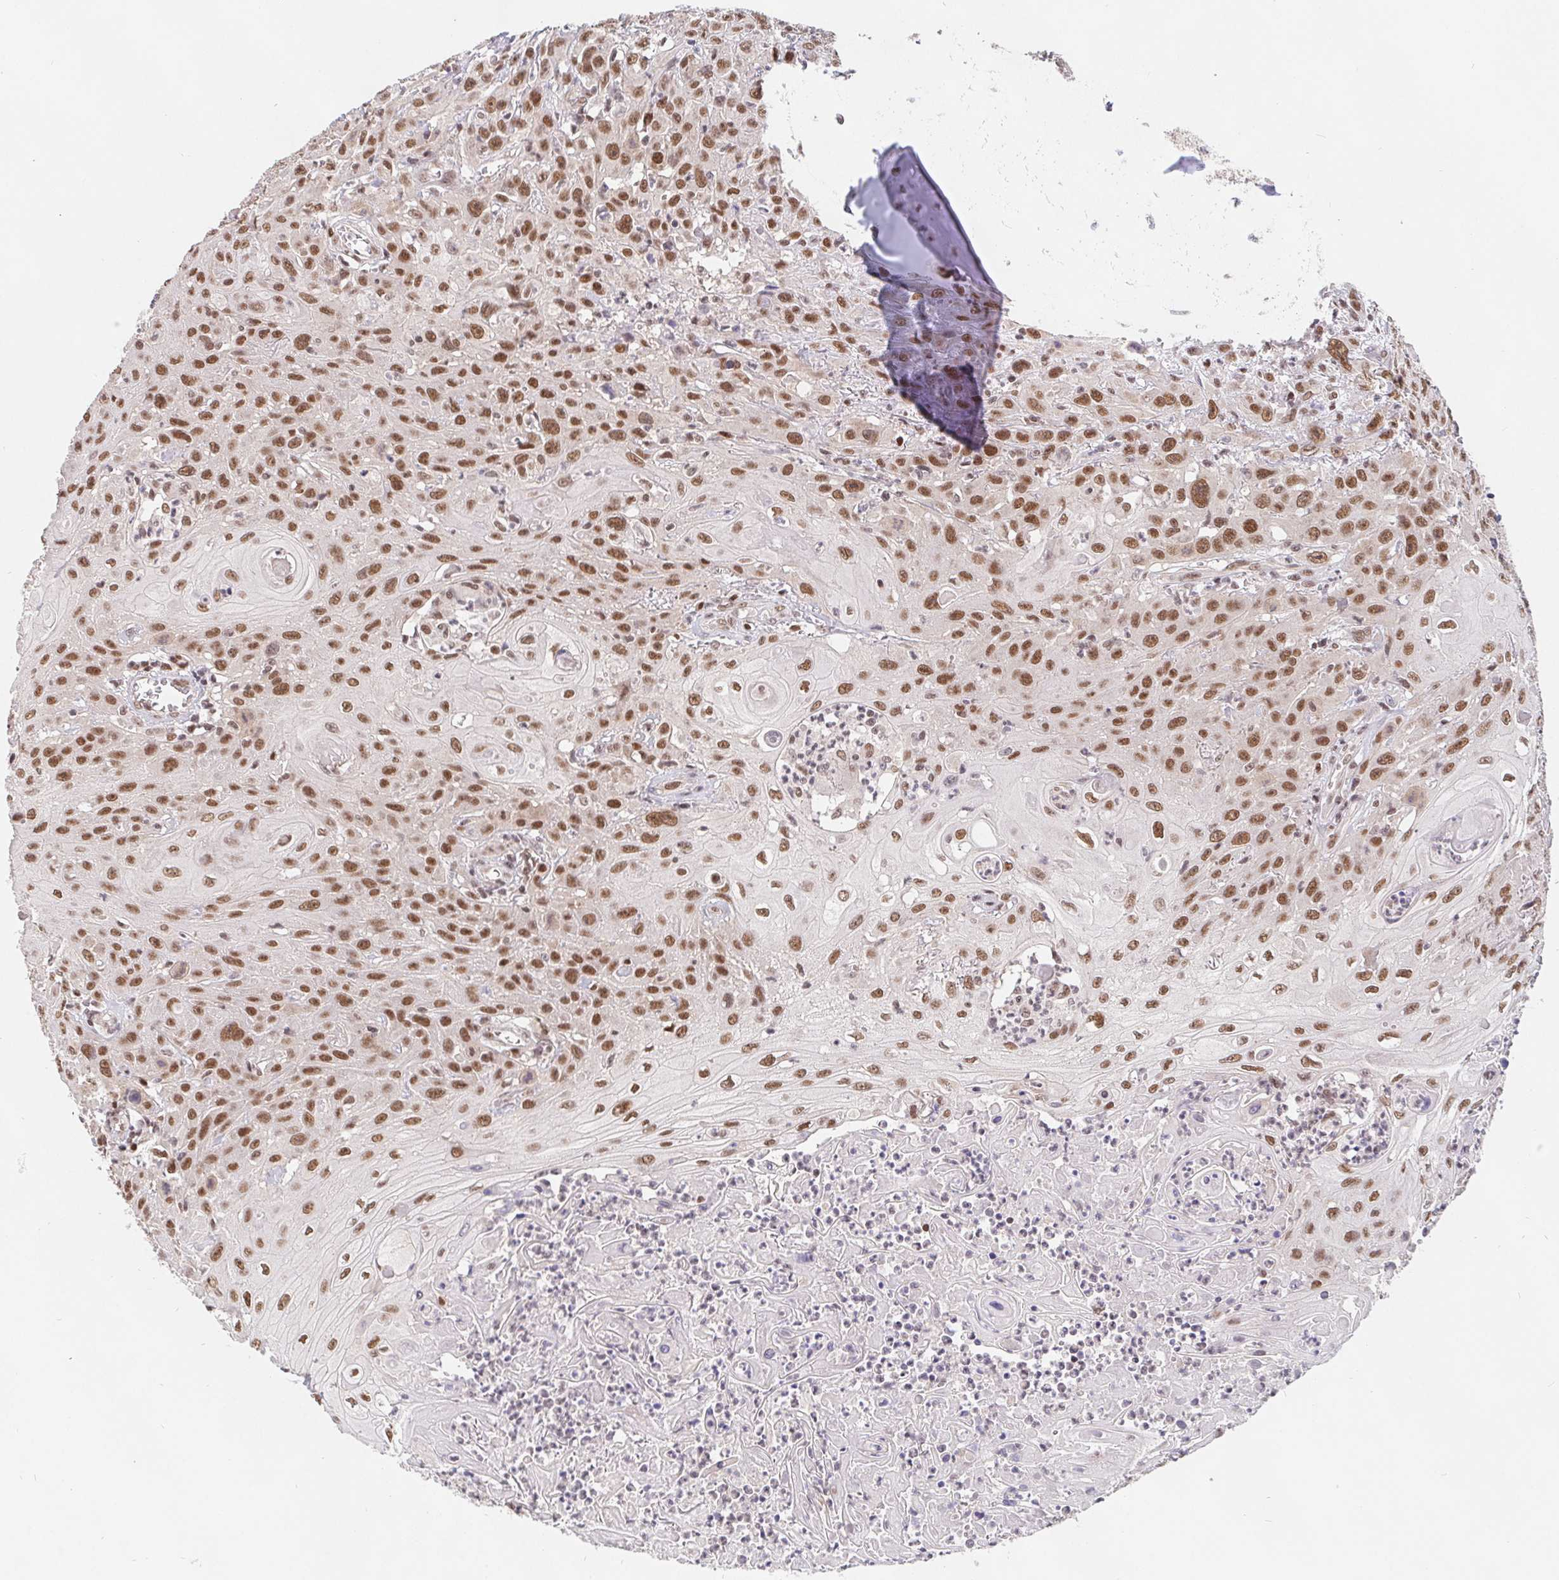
{"staining": {"intensity": "moderate", "quantity": ">75%", "location": "nuclear"}, "tissue": "head and neck cancer", "cell_type": "Tumor cells", "image_type": "cancer", "snomed": [{"axis": "morphology", "description": "Squamous cell carcinoma, NOS"}, {"axis": "topography", "description": "Skin"}, {"axis": "topography", "description": "Head-Neck"}], "caption": "Immunohistochemistry (IHC) photomicrograph of human head and neck squamous cell carcinoma stained for a protein (brown), which shows medium levels of moderate nuclear staining in approximately >75% of tumor cells.", "gene": "POU2F1", "patient": {"sex": "male", "age": 80}}